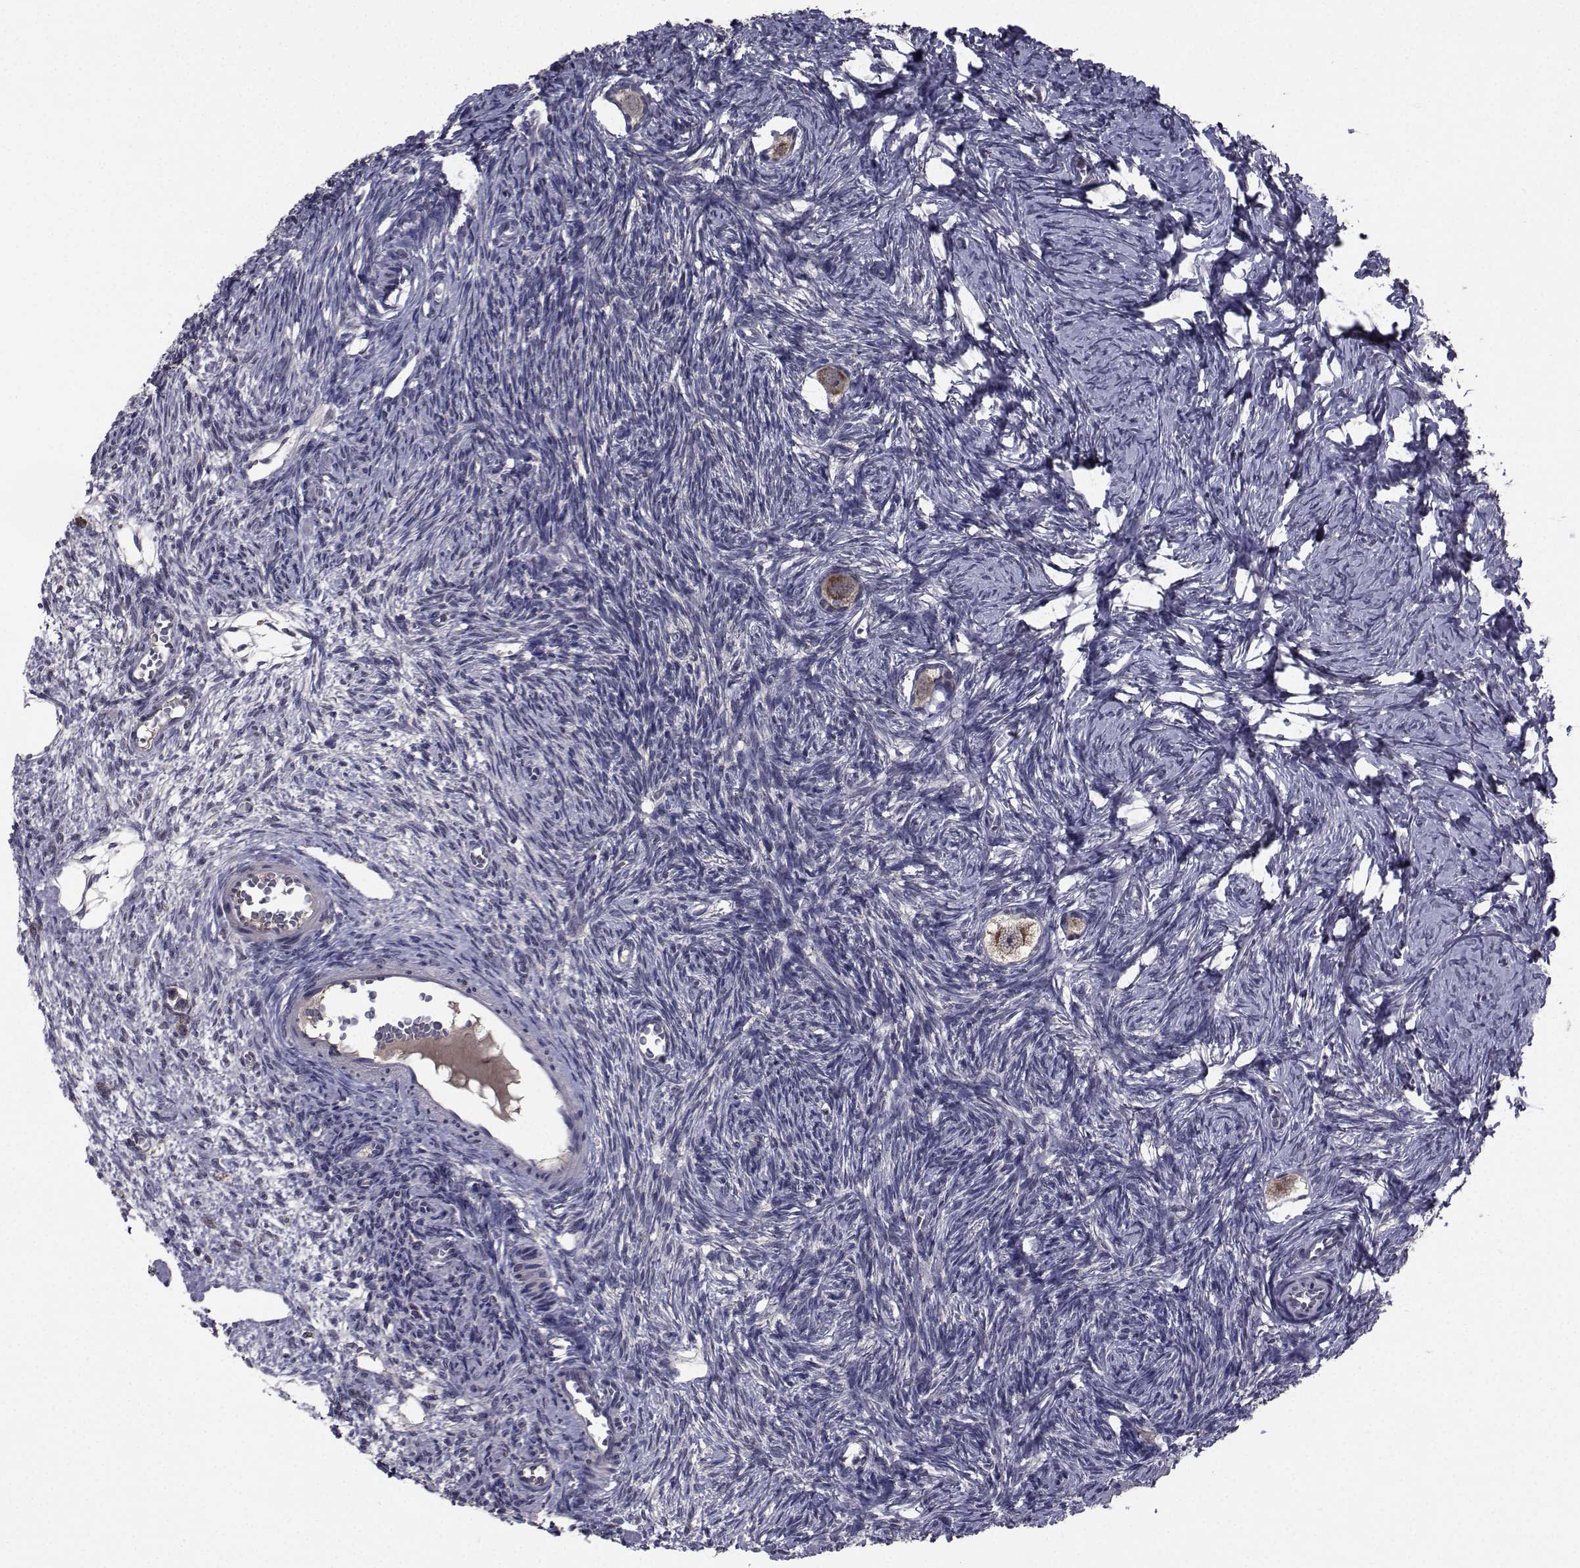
{"staining": {"intensity": "negative", "quantity": "none", "location": "none"}, "tissue": "ovary", "cell_type": "Follicle cells", "image_type": "normal", "snomed": [{"axis": "morphology", "description": "Normal tissue, NOS"}, {"axis": "topography", "description": "Ovary"}], "caption": "IHC histopathology image of normal human ovary stained for a protein (brown), which exhibits no staining in follicle cells.", "gene": "CYP2S1", "patient": {"sex": "female", "age": 27}}